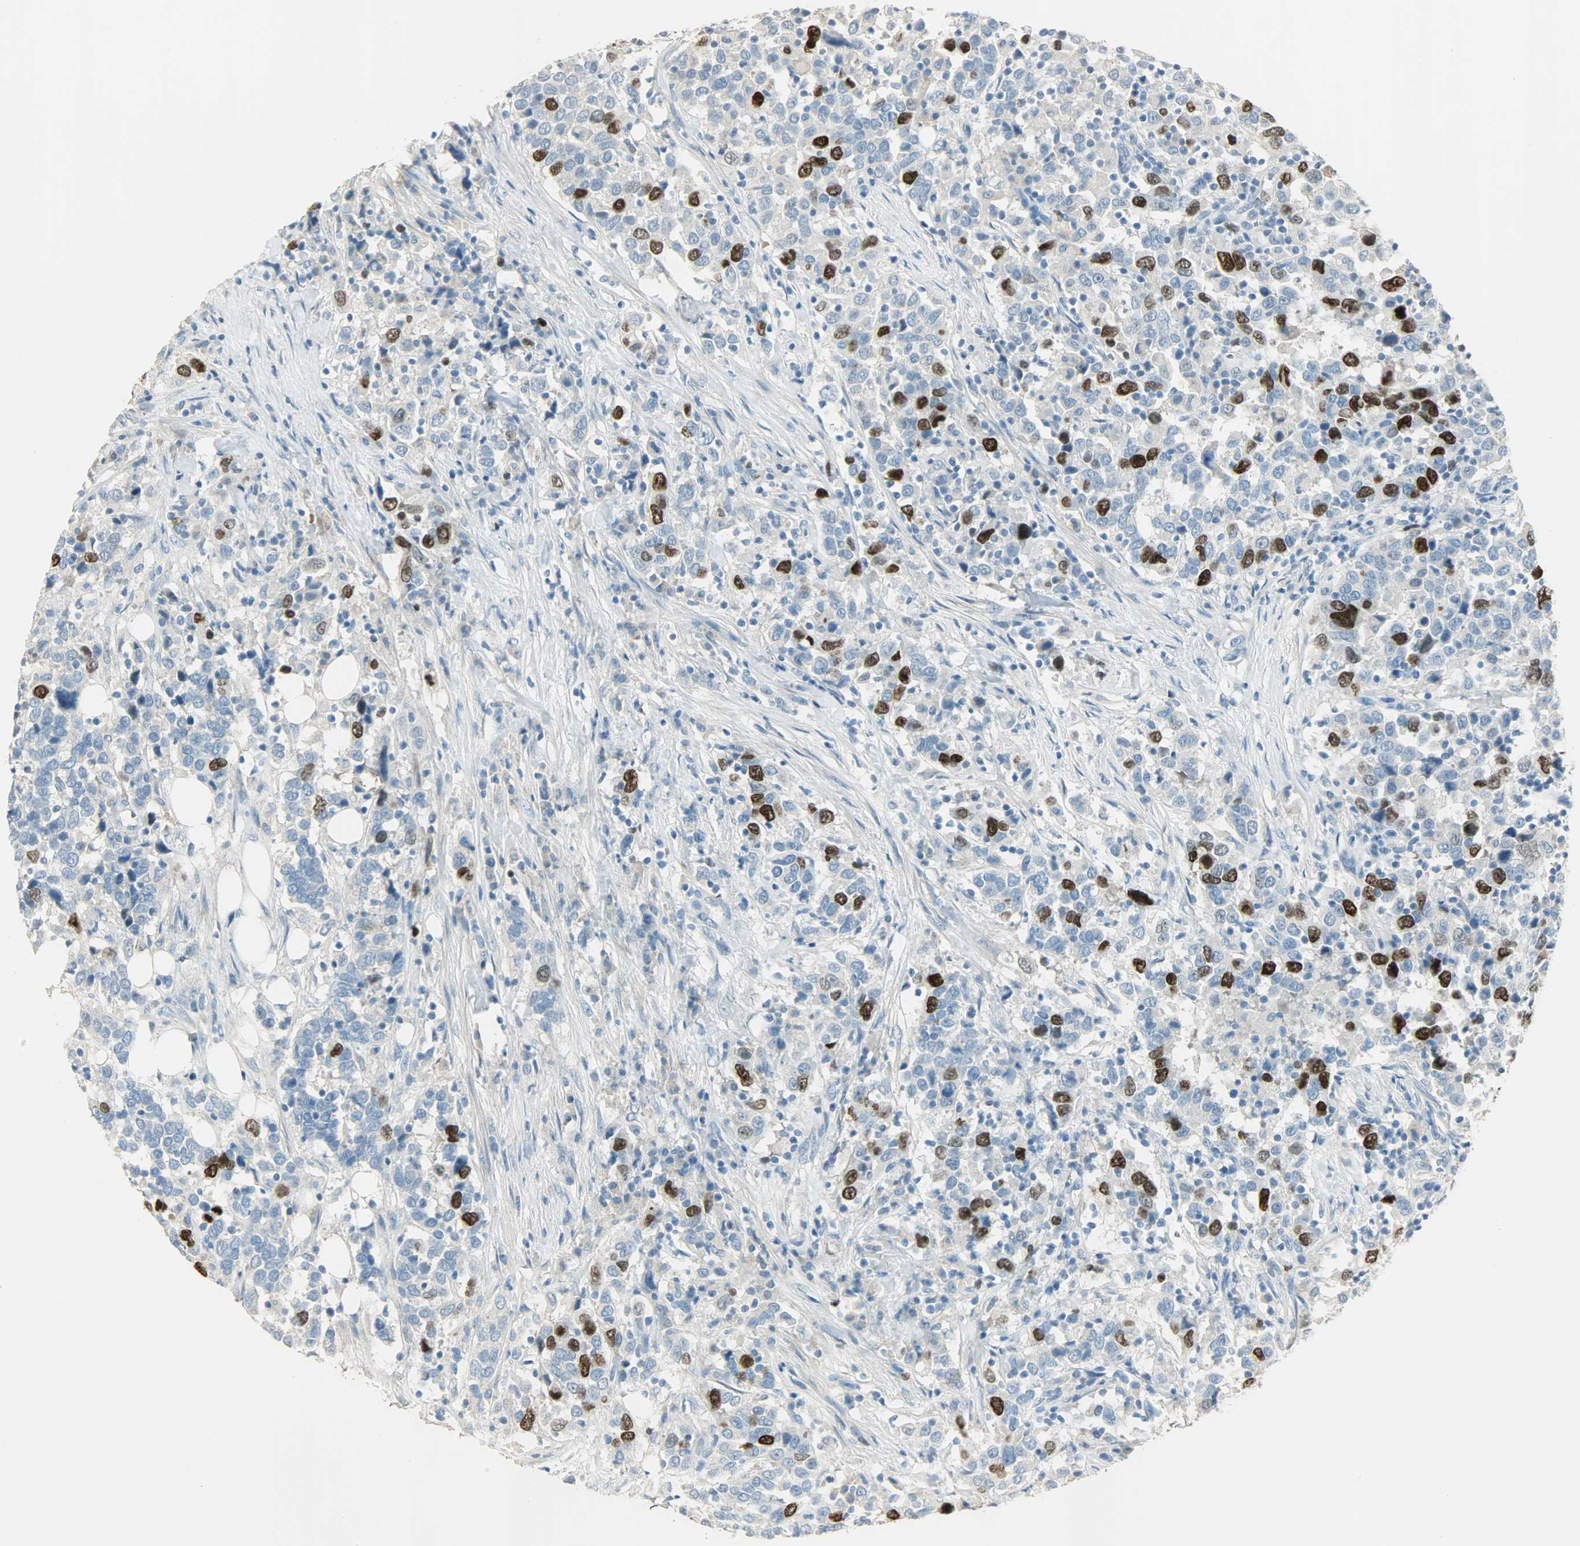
{"staining": {"intensity": "strong", "quantity": "<25%", "location": "nuclear"}, "tissue": "urothelial cancer", "cell_type": "Tumor cells", "image_type": "cancer", "snomed": [{"axis": "morphology", "description": "Urothelial carcinoma, High grade"}, {"axis": "topography", "description": "Urinary bladder"}], "caption": "Brown immunohistochemical staining in urothelial carcinoma (high-grade) displays strong nuclear staining in about <25% of tumor cells.", "gene": "TPX2", "patient": {"sex": "male", "age": 61}}